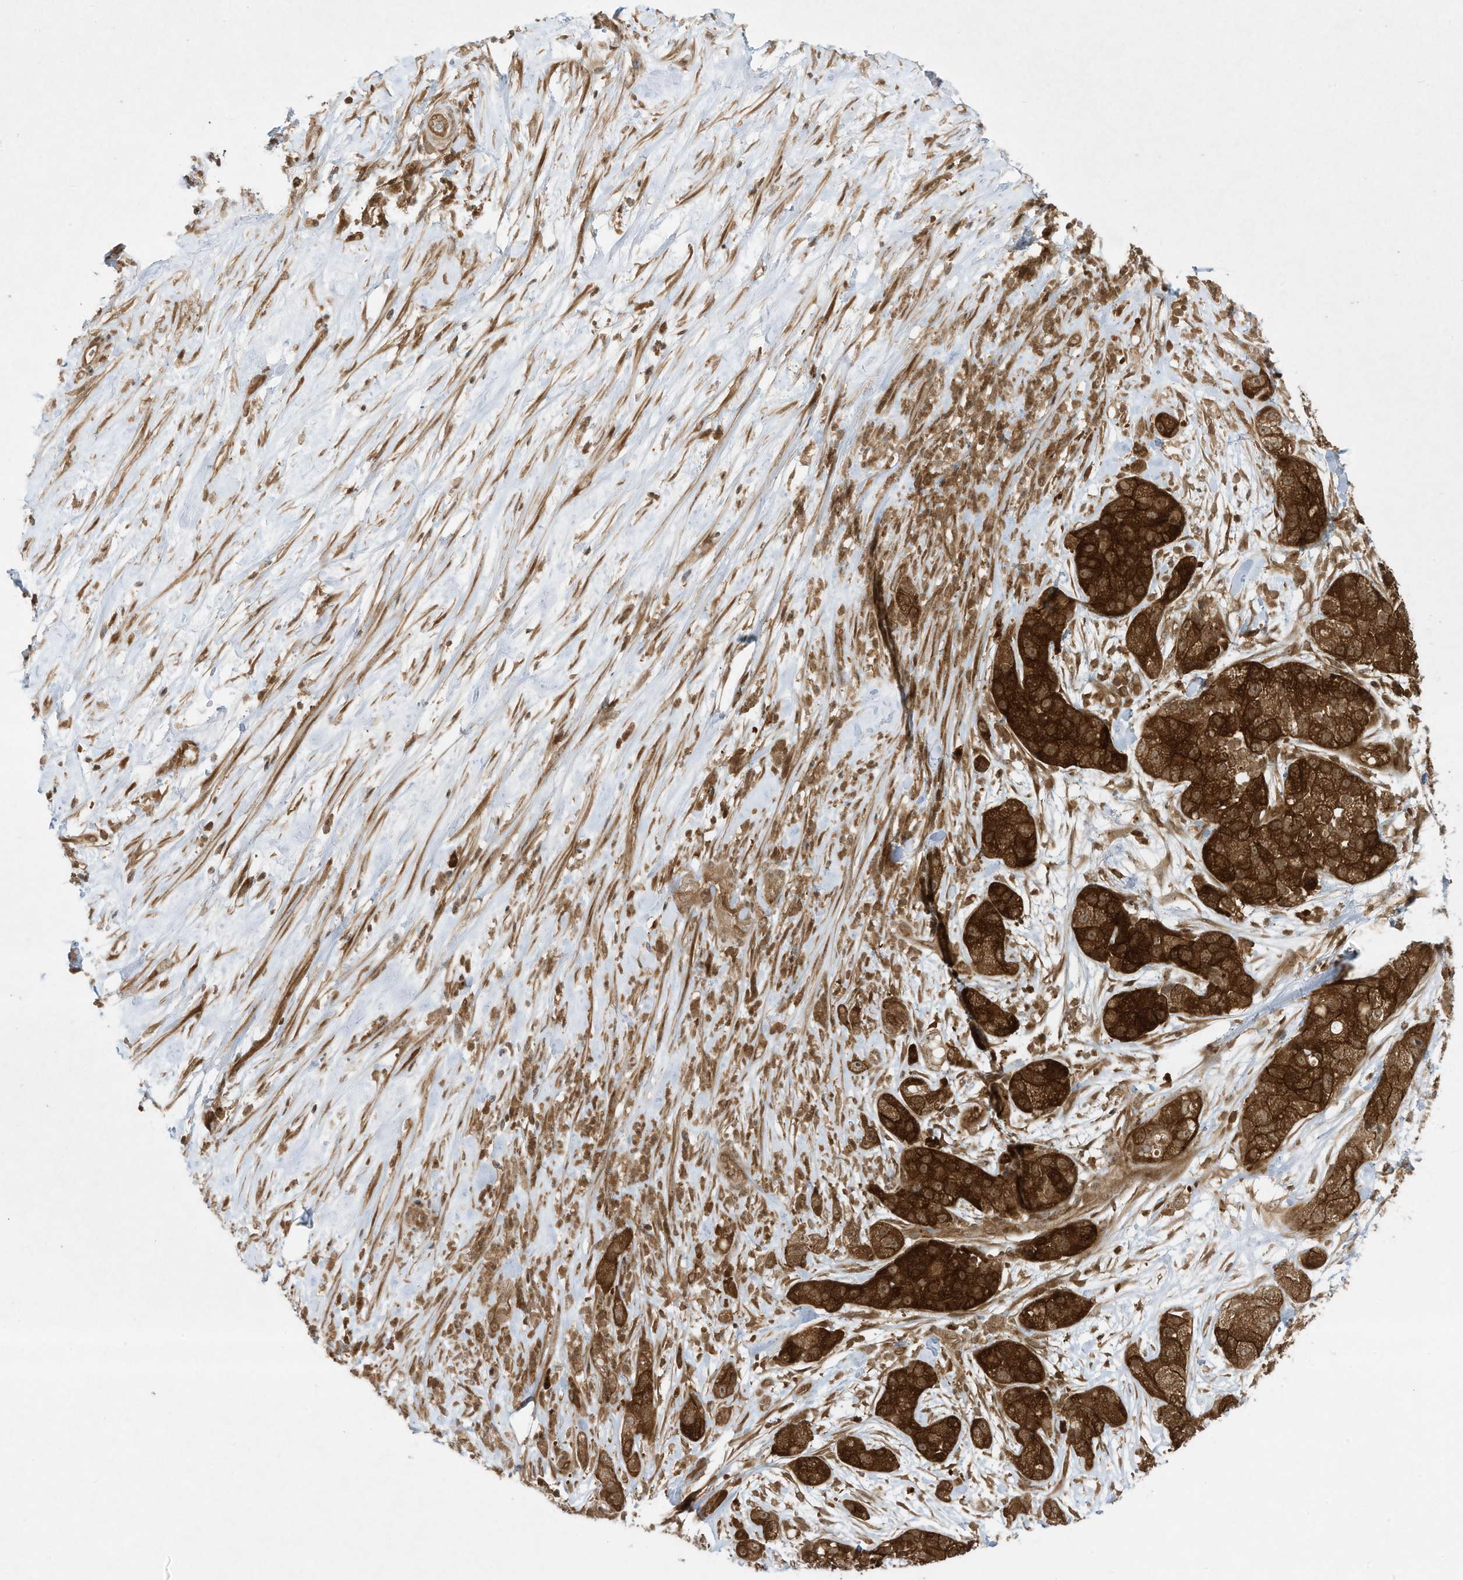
{"staining": {"intensity": "strong", "quantity": ">75%", "location": "cytoplasmic/membranous"}, "tissue": "pancreatic cancer", "cell_type": "Tumor cells", "image_type": "cancer", "snomed": [{"axis": "morphology", "description": "Adenocarcinoma, NOS"}, {"axis": "topography", "description": "Pancreas"}], "caption": "Immunohistochemical staining of human adenocarcinoma (pancreatic) displays high levels of strong cytoplasmic/membranous positivity in about >75% of tumor cells.", "gene": "CERT1", "patient": {"sex": "female", "age": 78}}